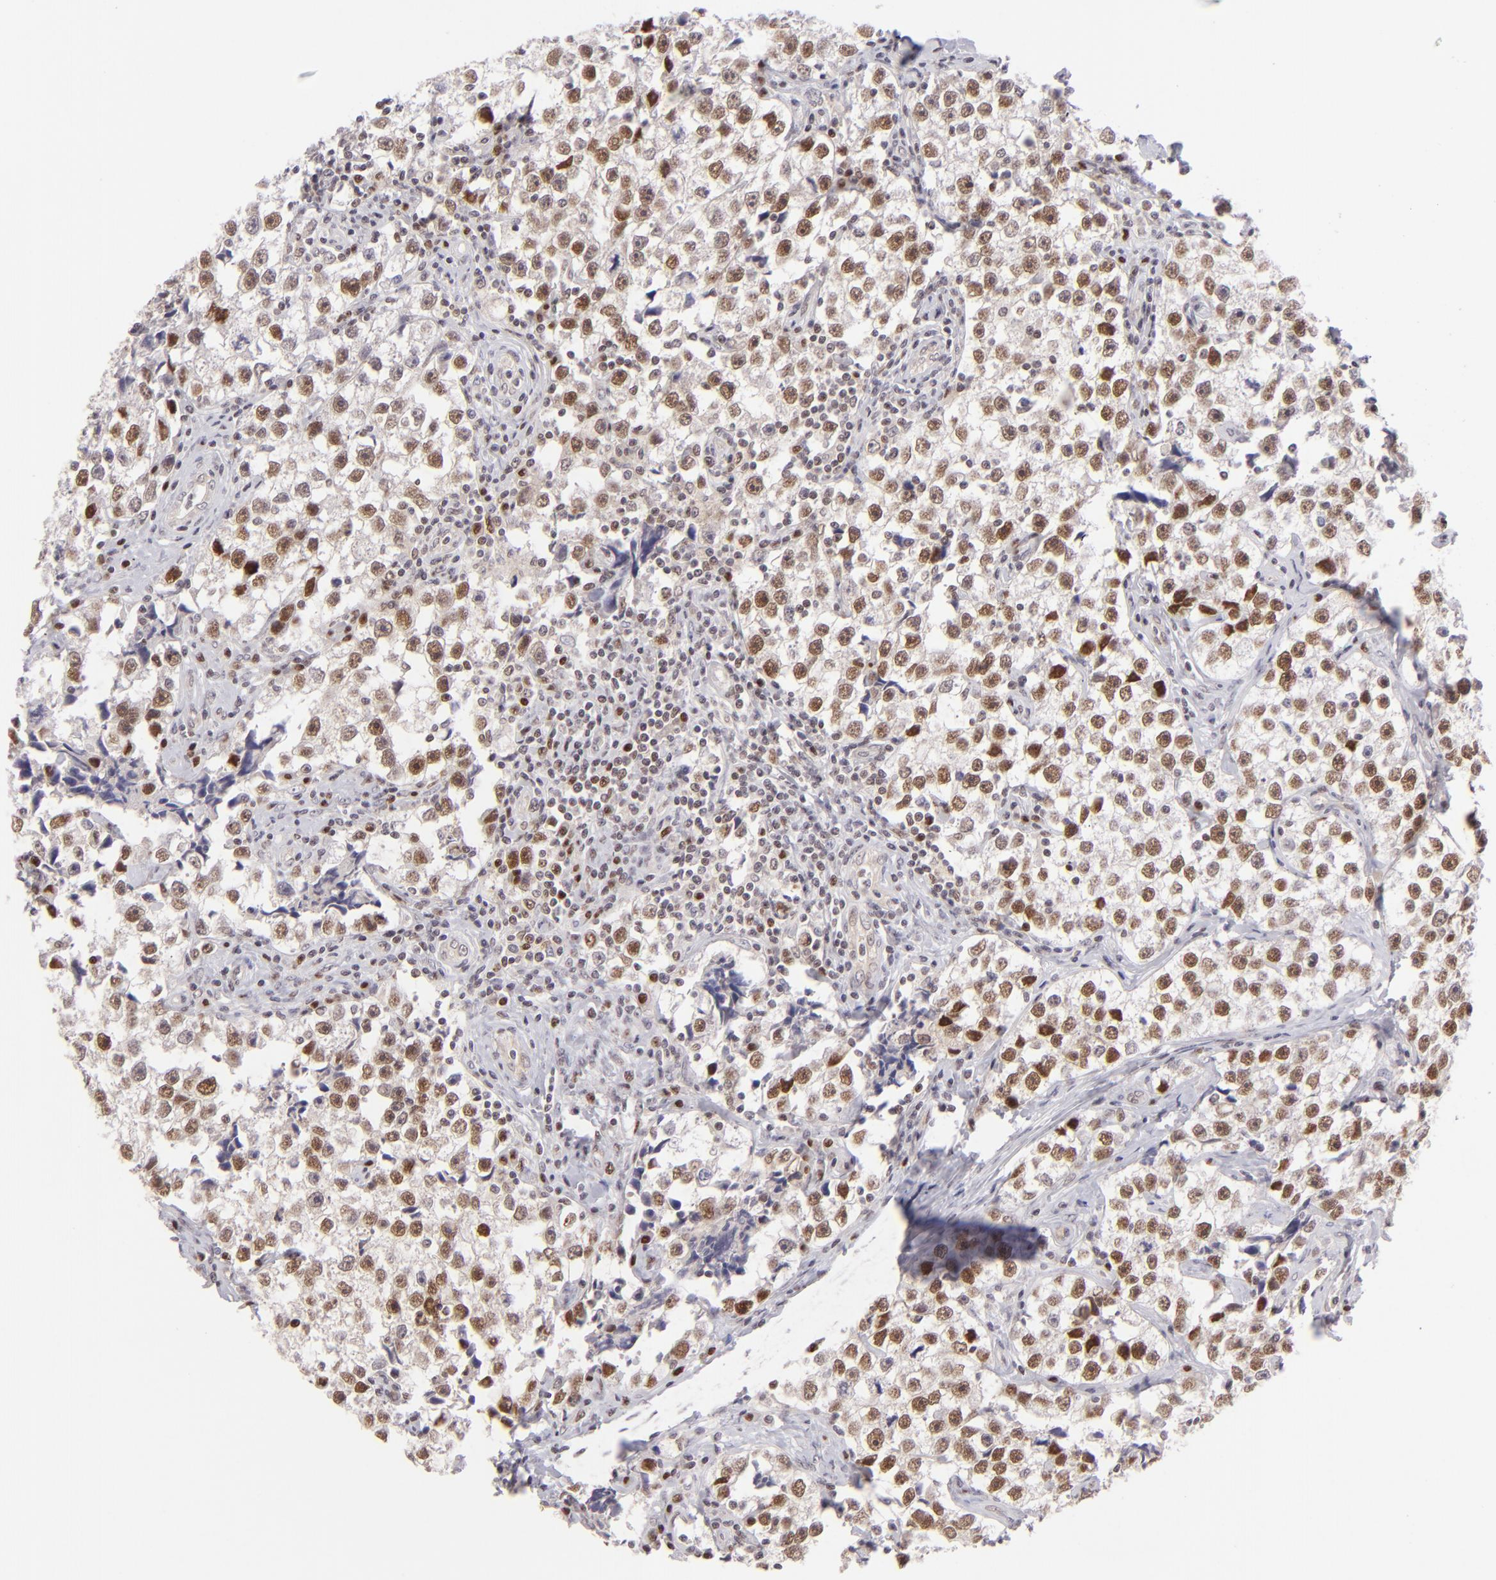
{"staining": {"intensity": "moderate", "quantity": ">75%", "location": "nuclear"}, "tissue": "testis cancer", "cell_type": "Tumor cells", "image_type": "cancer", "snomed": [{"axis": "morphology", "description": "Seminoma, NOS"}, {"axis": "topography", "description": "Testis"}], "caption": "Immunohistochemical staining of testis cancer (seminoma) exhibits moderate nuclear protein positivity in approximately >75% of tumor cells.", "gene": "POU2F1", "patient": {"sex": "male", "age": 32}}